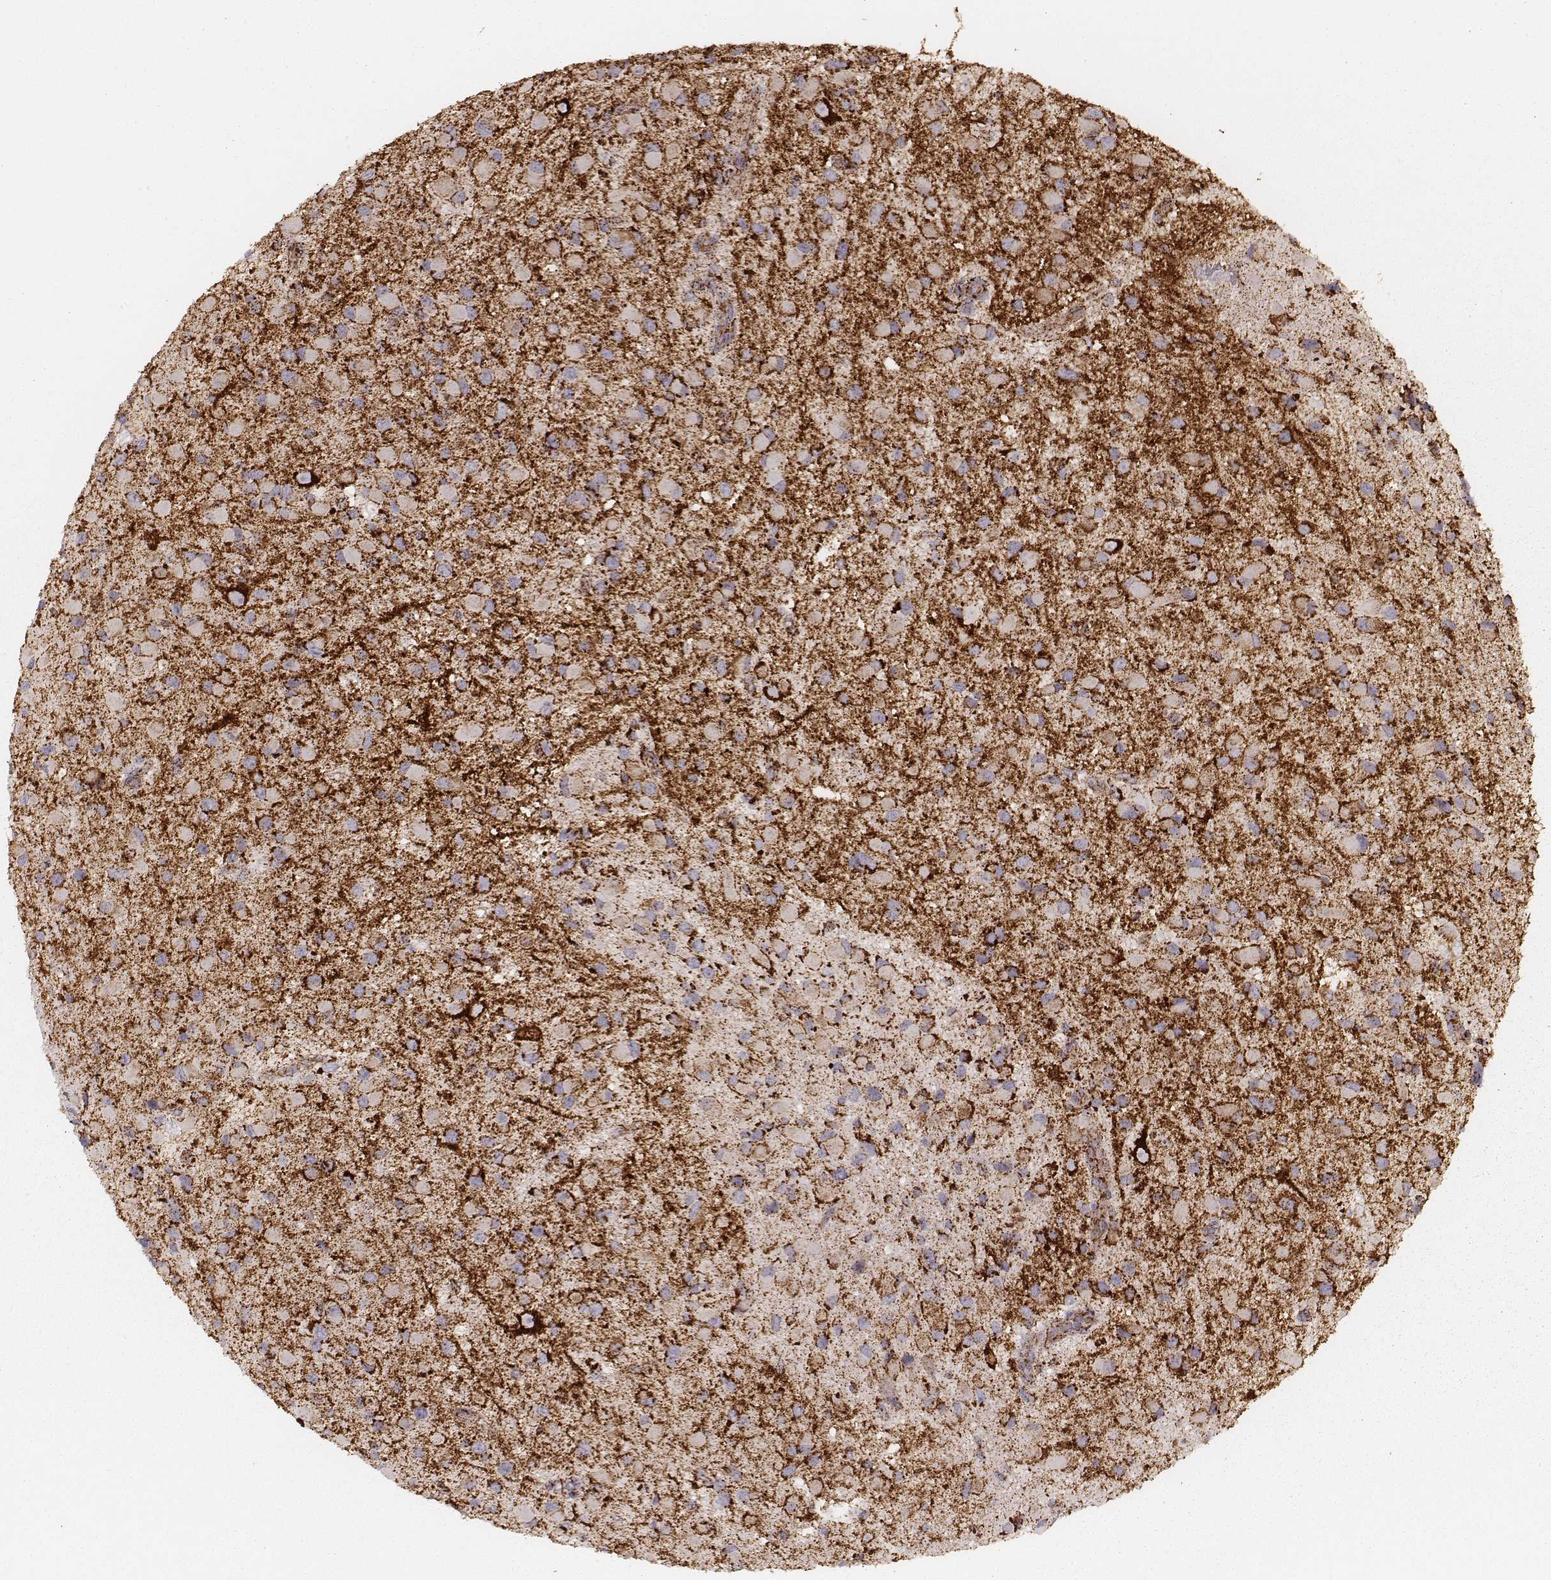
{"staining": {"intensity": "strong", "quantity": ">75%", "location": "cytoplasmic/membranous"}, "tissue": "glioma", "cell_type": "Tumor cells", "image_type": "cancer", "snomed": [{"axis": "morphology", "description": "Glioma, malignant, Low grade"}, {"axis": "topography", "description": "Brain"}], "caption": "This micrograph displays immunohistochemistry staining of glioma, with high strong cytoplasmic/membranous expression in approximately >75% of tumor cells.", "gene": "CS", "patient": {"sex": "female", "age": 32}}